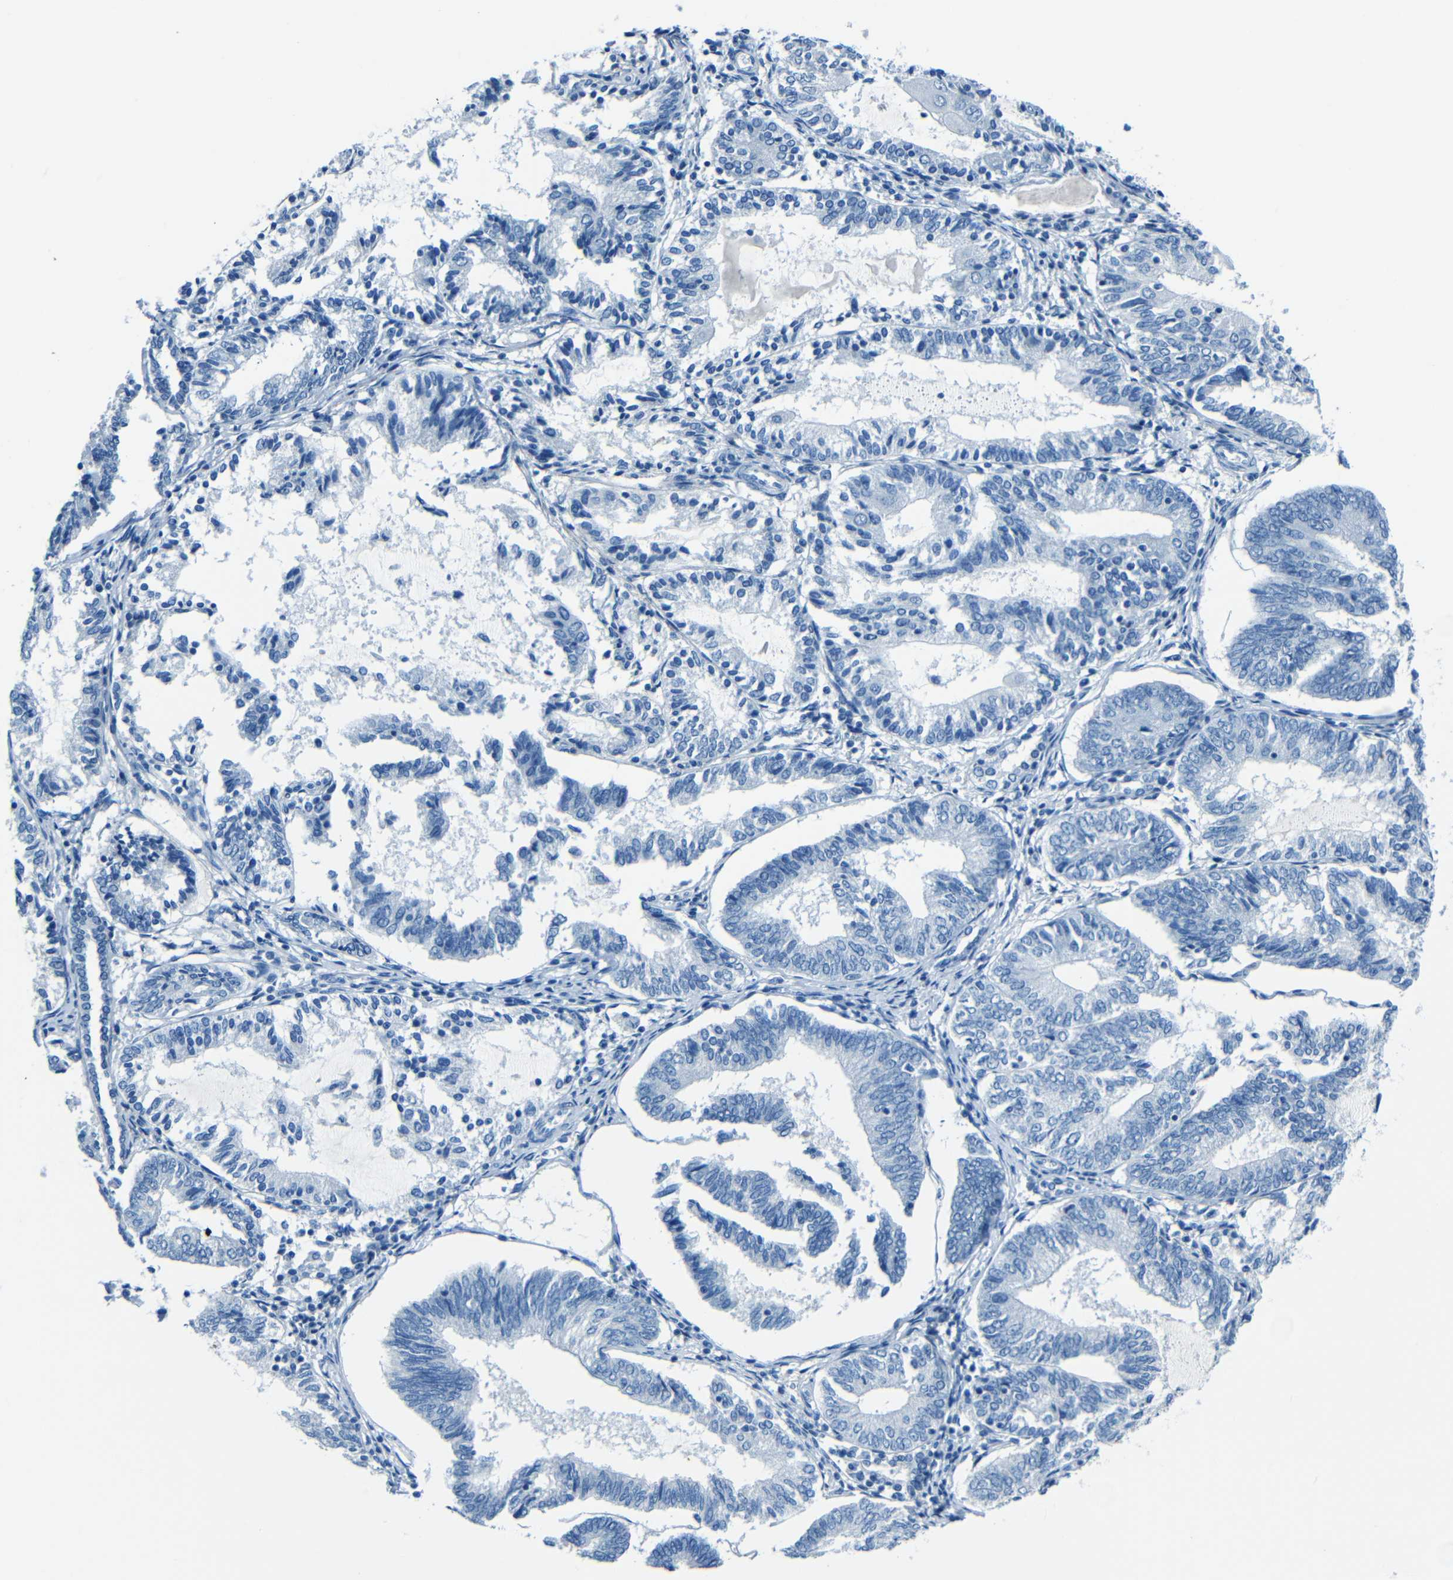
{"staining": {"intensity": "negative", "quantity": "none", "location": "none"}, "tissue": "endometrial cancer", "cell_type": "Tumor cells", "image_type": "cancer", "snomed": [{"axis": "morphology", "description": "Adenocarcinoma, NOS"}, {"axis": "topography", "description": "Endometrium"}], "caption": "DAB immunohistochemical staining of endometrial cancer (adenocarcinoma) exhibits no significant staining in tumor cells. (Brightfield microscopy of DAB IHC at high magnification).", "gene": "FBN2", "patient": {"sex": "female", "age": 81}}